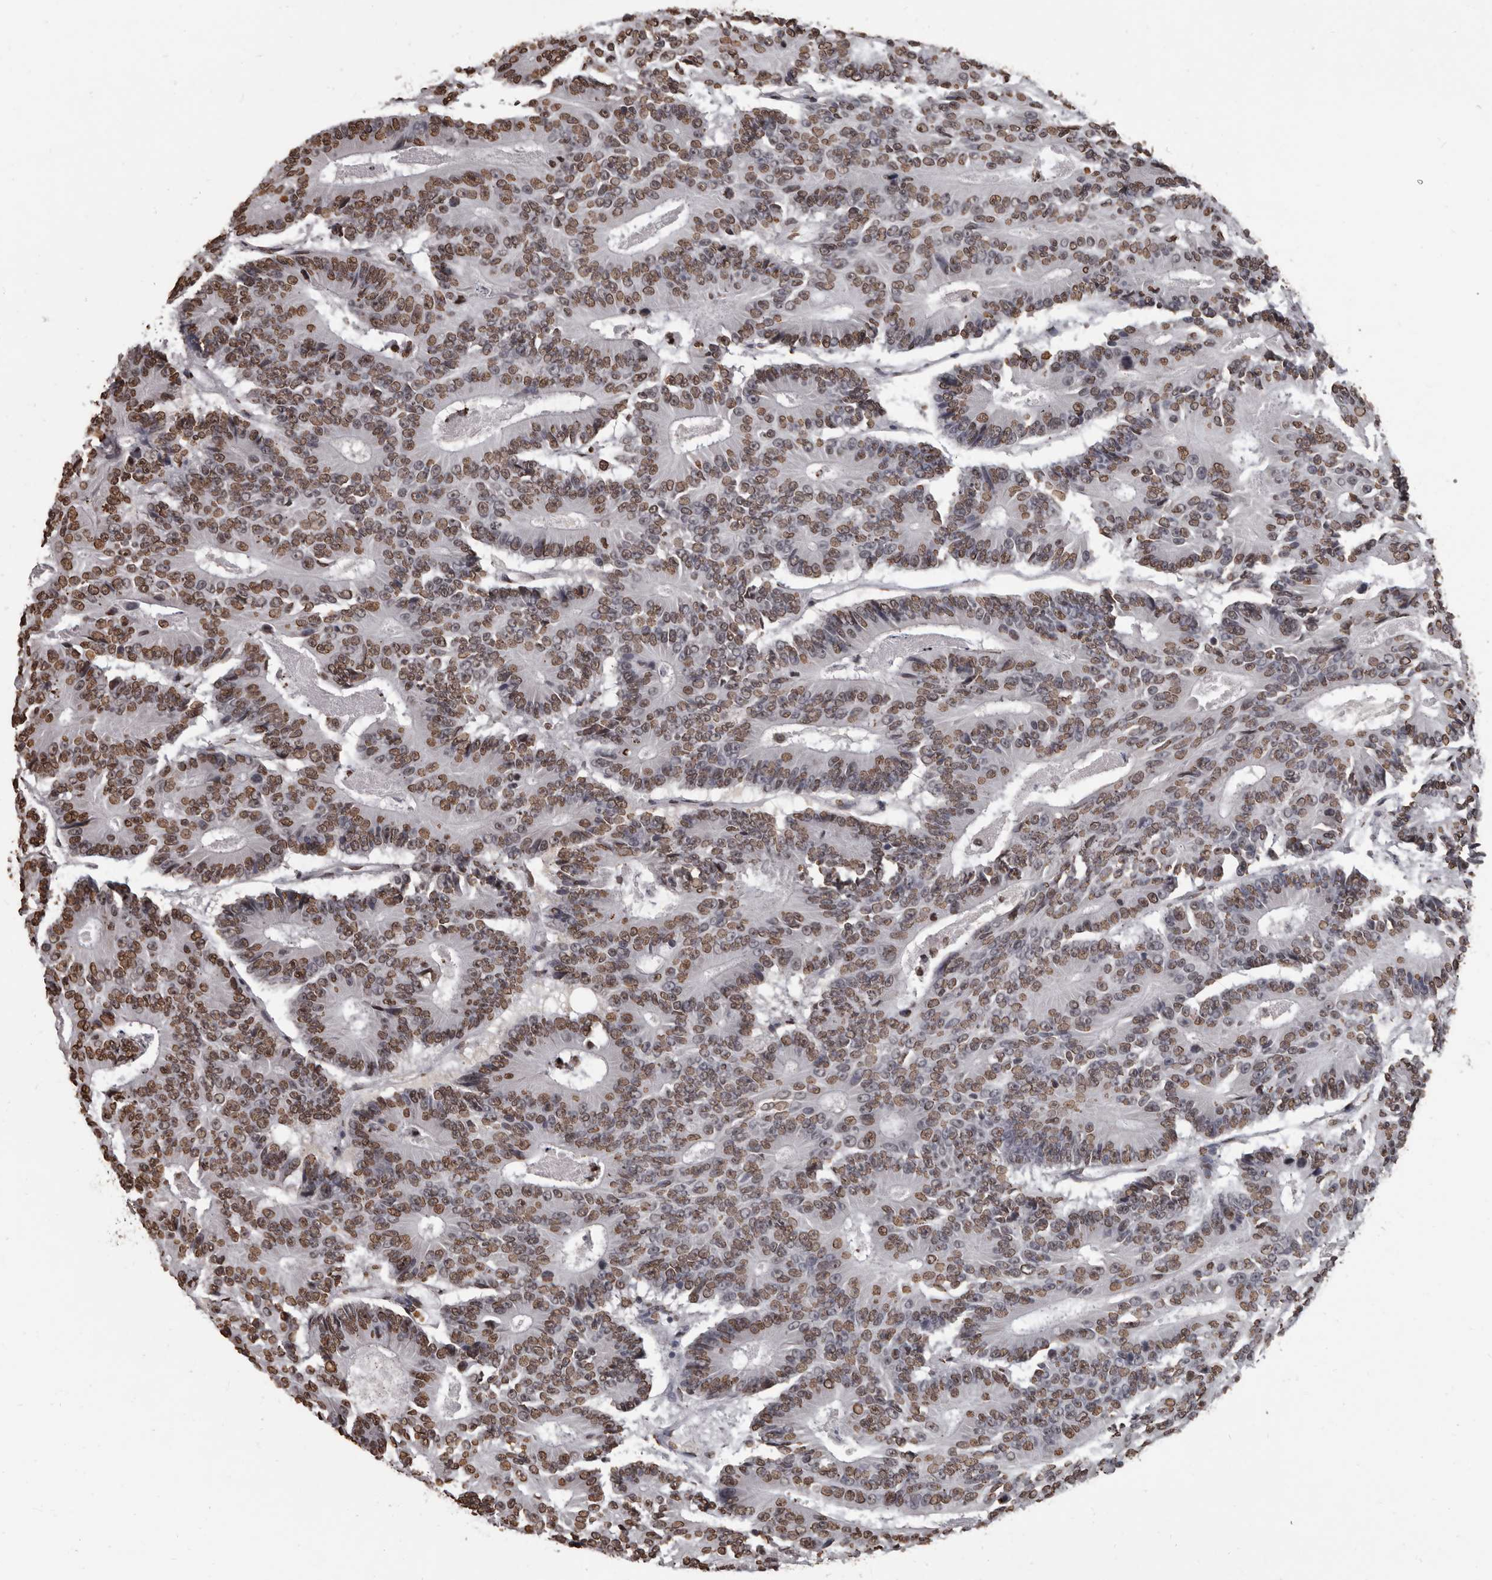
{"staining": {"intensity": "moderate", "quantity": ">75%", "location": "nuclear"}, "tissue": "colorectal cancer", "cell_type": "Tumor cells", "image_type": "cancer", "snomed": [{"axis": "morphology", "description": "Adenocarcinoma, NOS"}, {"axis": "topography", "description": "Colon"}], "caption": "Colorectal adenocarcinoma tissue demonstrates moderate nuclear expression in approximately >75% of tumor cells, visualized by immunohistochemistry.", "gene": "AHR", "patient": {"sex": "male", "age": 83}}